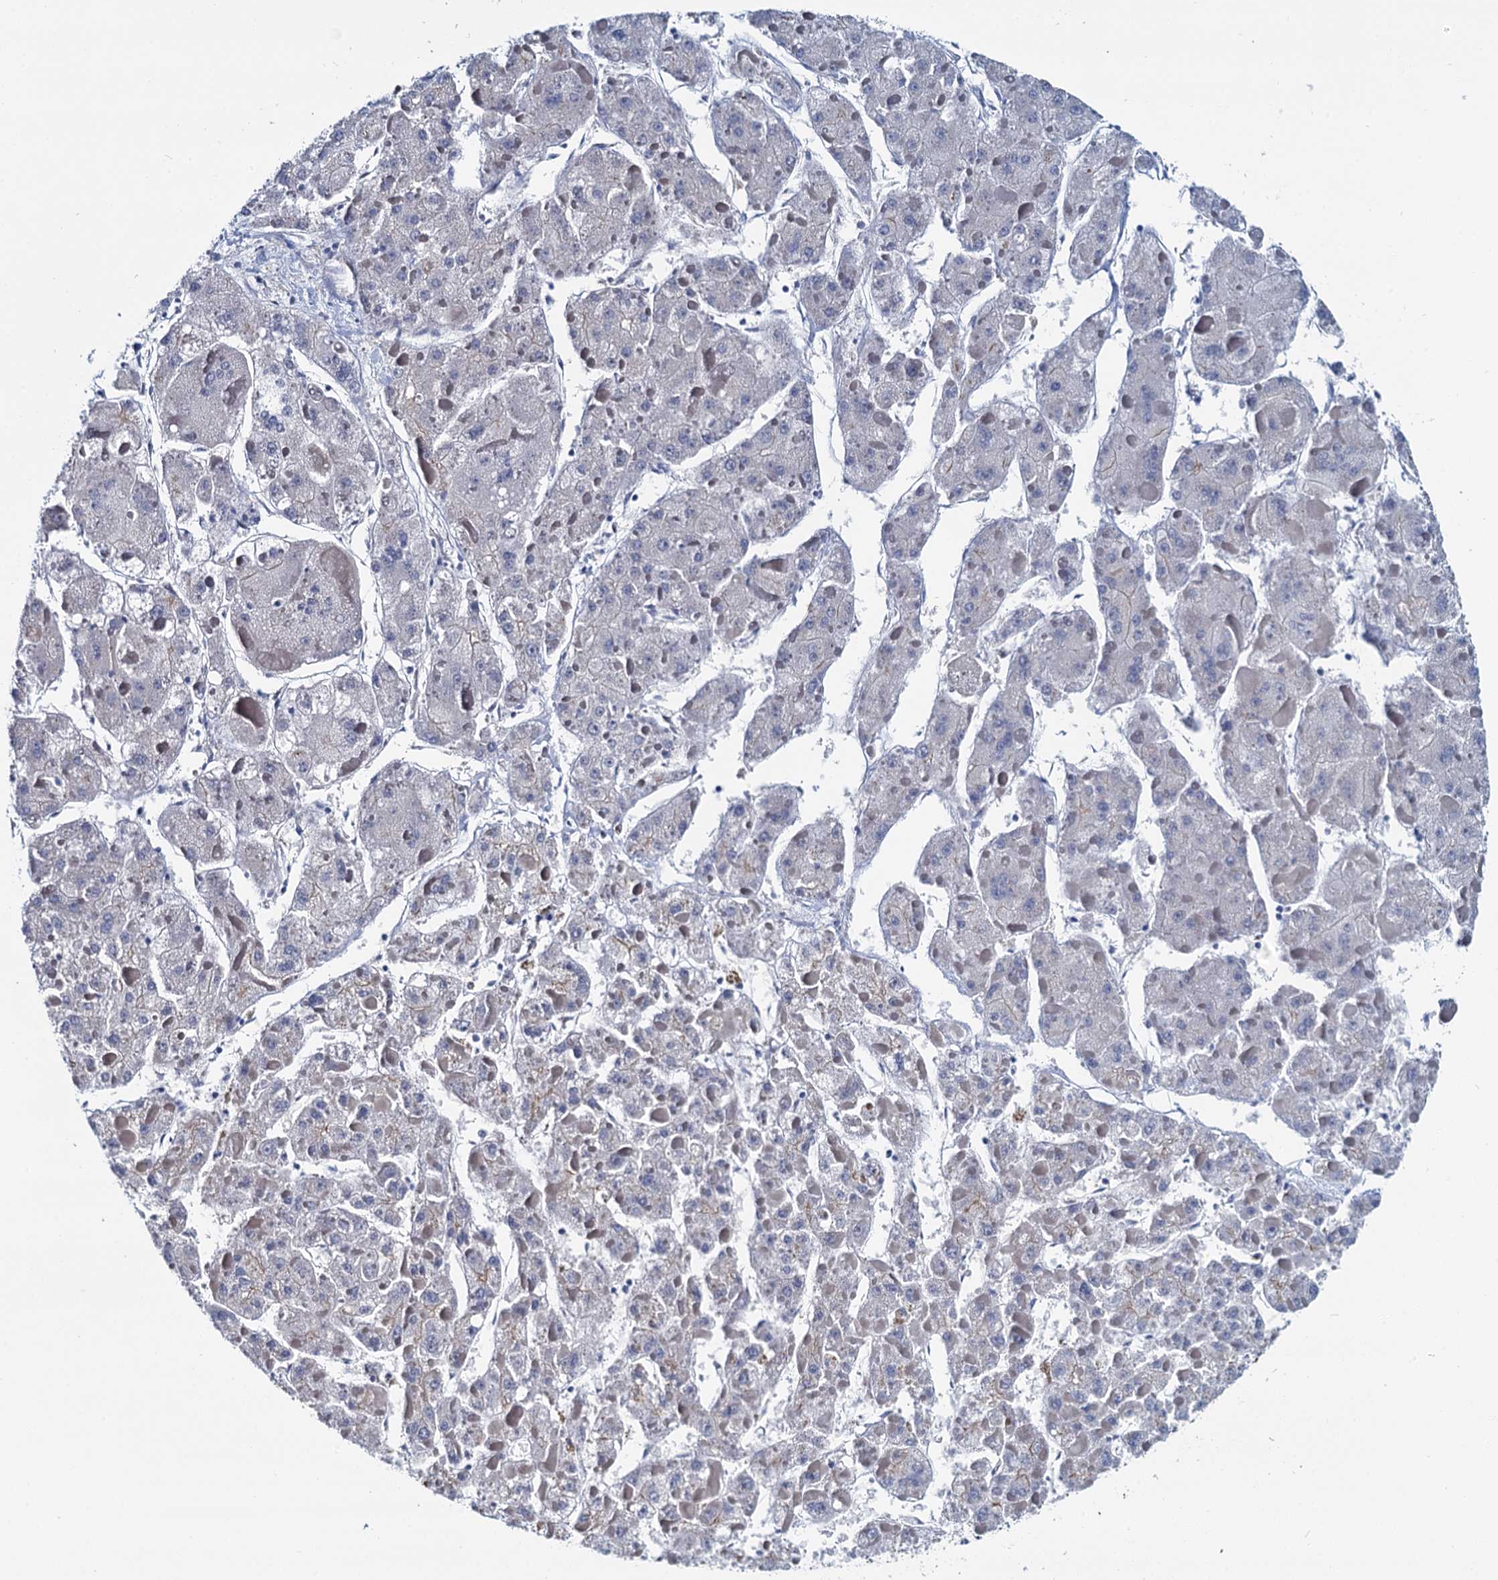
{"staining": {"intensity": "negative", "quantity": "none", "location": "none"}, "tissue": "liver cancer", "cell_type": "Tumor cells", "image_type": "cancer", "snomed": [{"axis": "morphology", "description": "Carcinoma, Hepatocellular, NOS"}, {"axis": "topography", "description": "Liver"}], "caption": "This is a photomicrograph of immunohistochemistry (IHC) staining of liver hepatocellular carcinoma, which shows no expression in tumor cells.", "gene": "MIOX", "patient": {"sex": "female", "age": 73}}